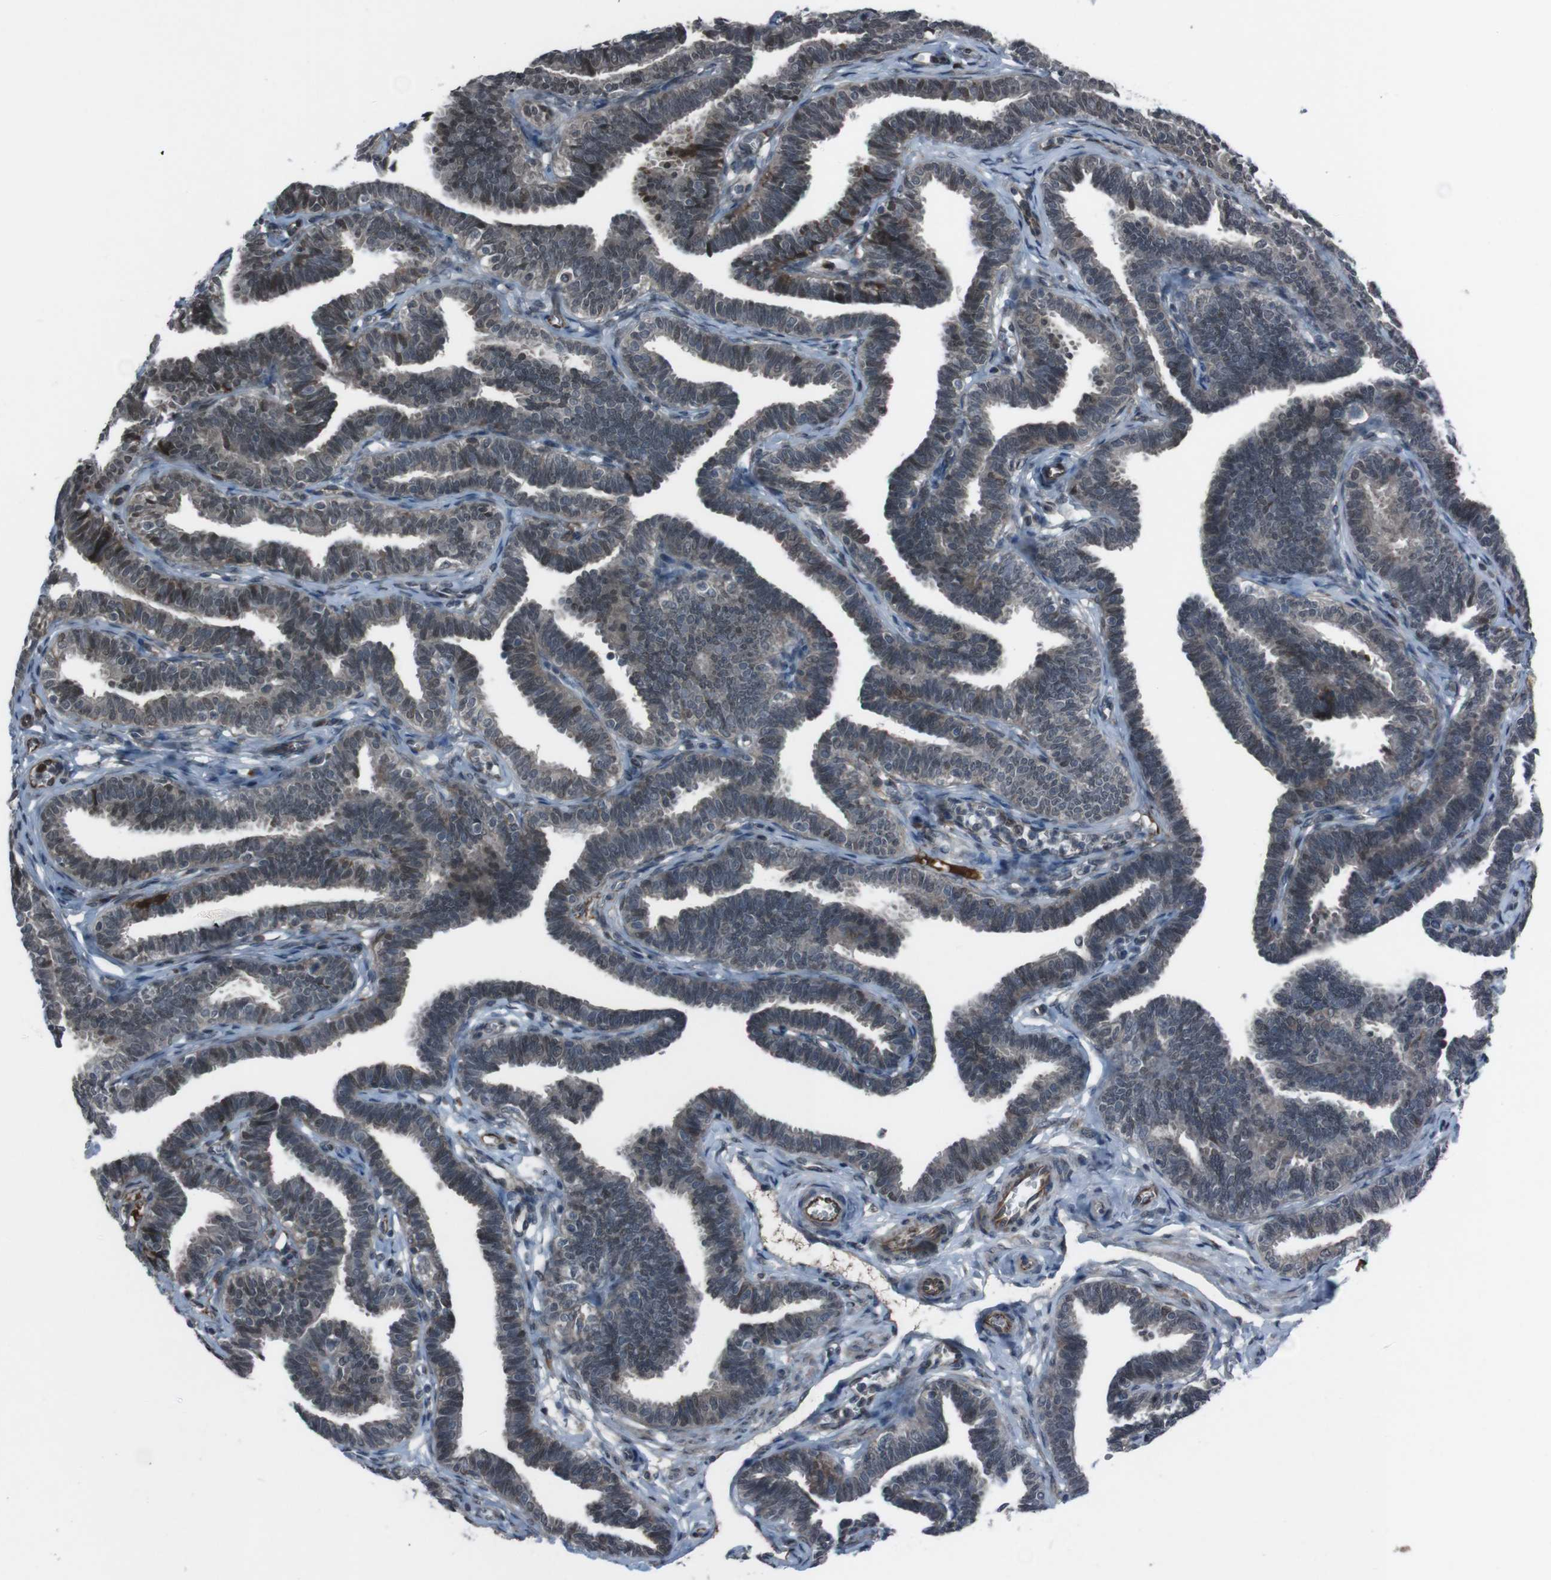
{"staining": {"intensity": "weak", "quantity": "25%-75%", "location": "nuclear"}, "tissue": "fallopian tube", "cell_type": "Glandular cells", "image_type": "normal", "snomed": [{"axis": "morphology", "description": "Normal tissue, NOS"}, {"axis": "topography", "description": "Fallopian tube"}, {"axis": "topography", "description": "Ovary"}], "caption": "Immunohistochemistry micrograph of normal fallopian tube stained for a protein (brown), which exhibits low levels of weak nuclear staining in about 25%-75% of glandular cells.", "gene": "SS18L1", "patient": {"sex": "female", "age": 23}}